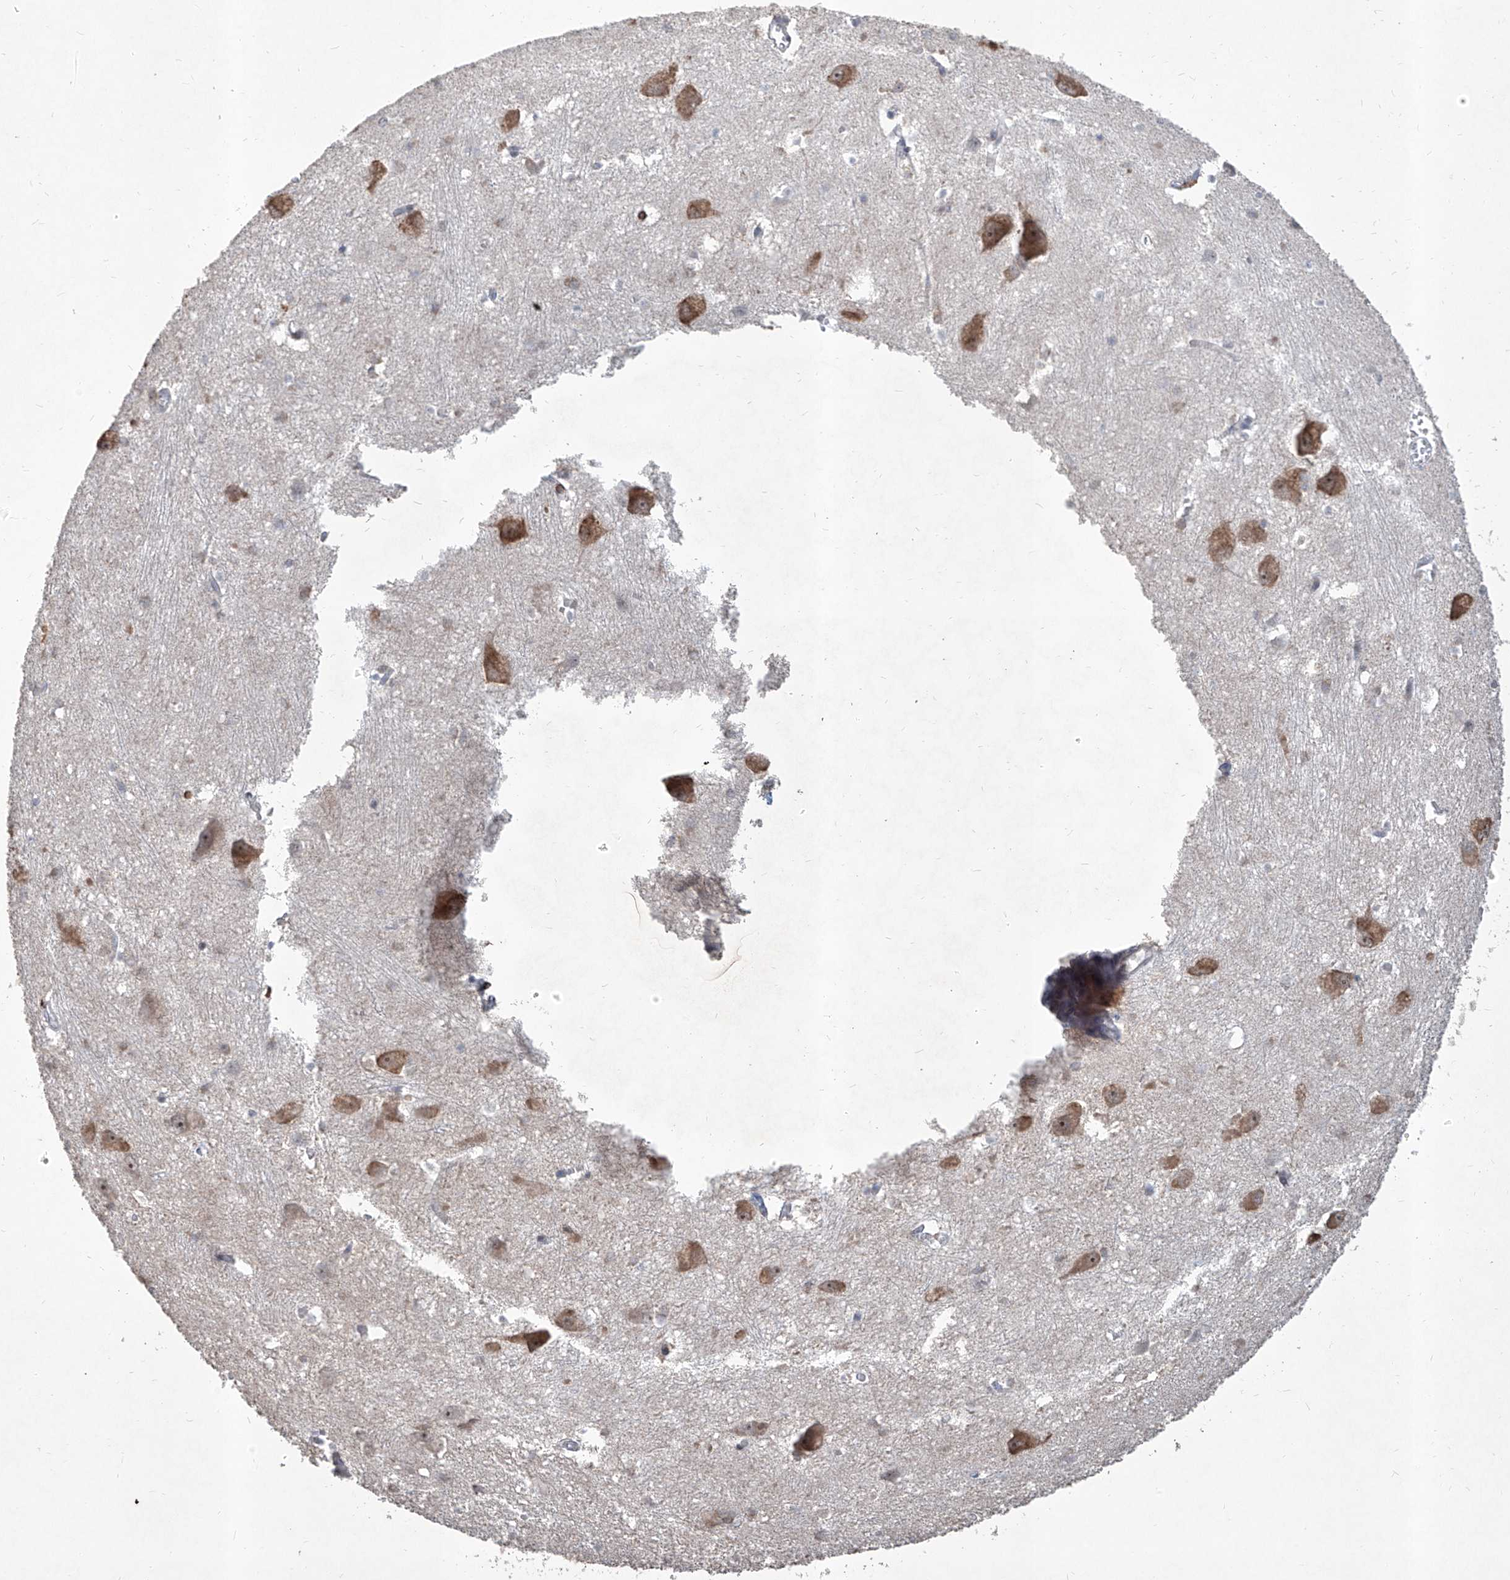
{"staining": {"intensity": "strong", "quantity": "<25%", "location": "cytoplasmic/membranous,nuclear"}, "tissue": "caudate", "cell_type": "Glial cells", "image_type": "normal", "snomed": [{"axis": "morphology", "description": "Normal tissue, NOS"}, {"axis": "topography", "description": "Lateral ventricle wall"}], "caption": "Caudate stained with immunohistochemistry (IHC) displays strong cytoplasmic/membranous,nuclear positivity in approximately <25% of glial cells.", "gene": "ZBTB48", "patient": {"sex": "male", "age": 37}}